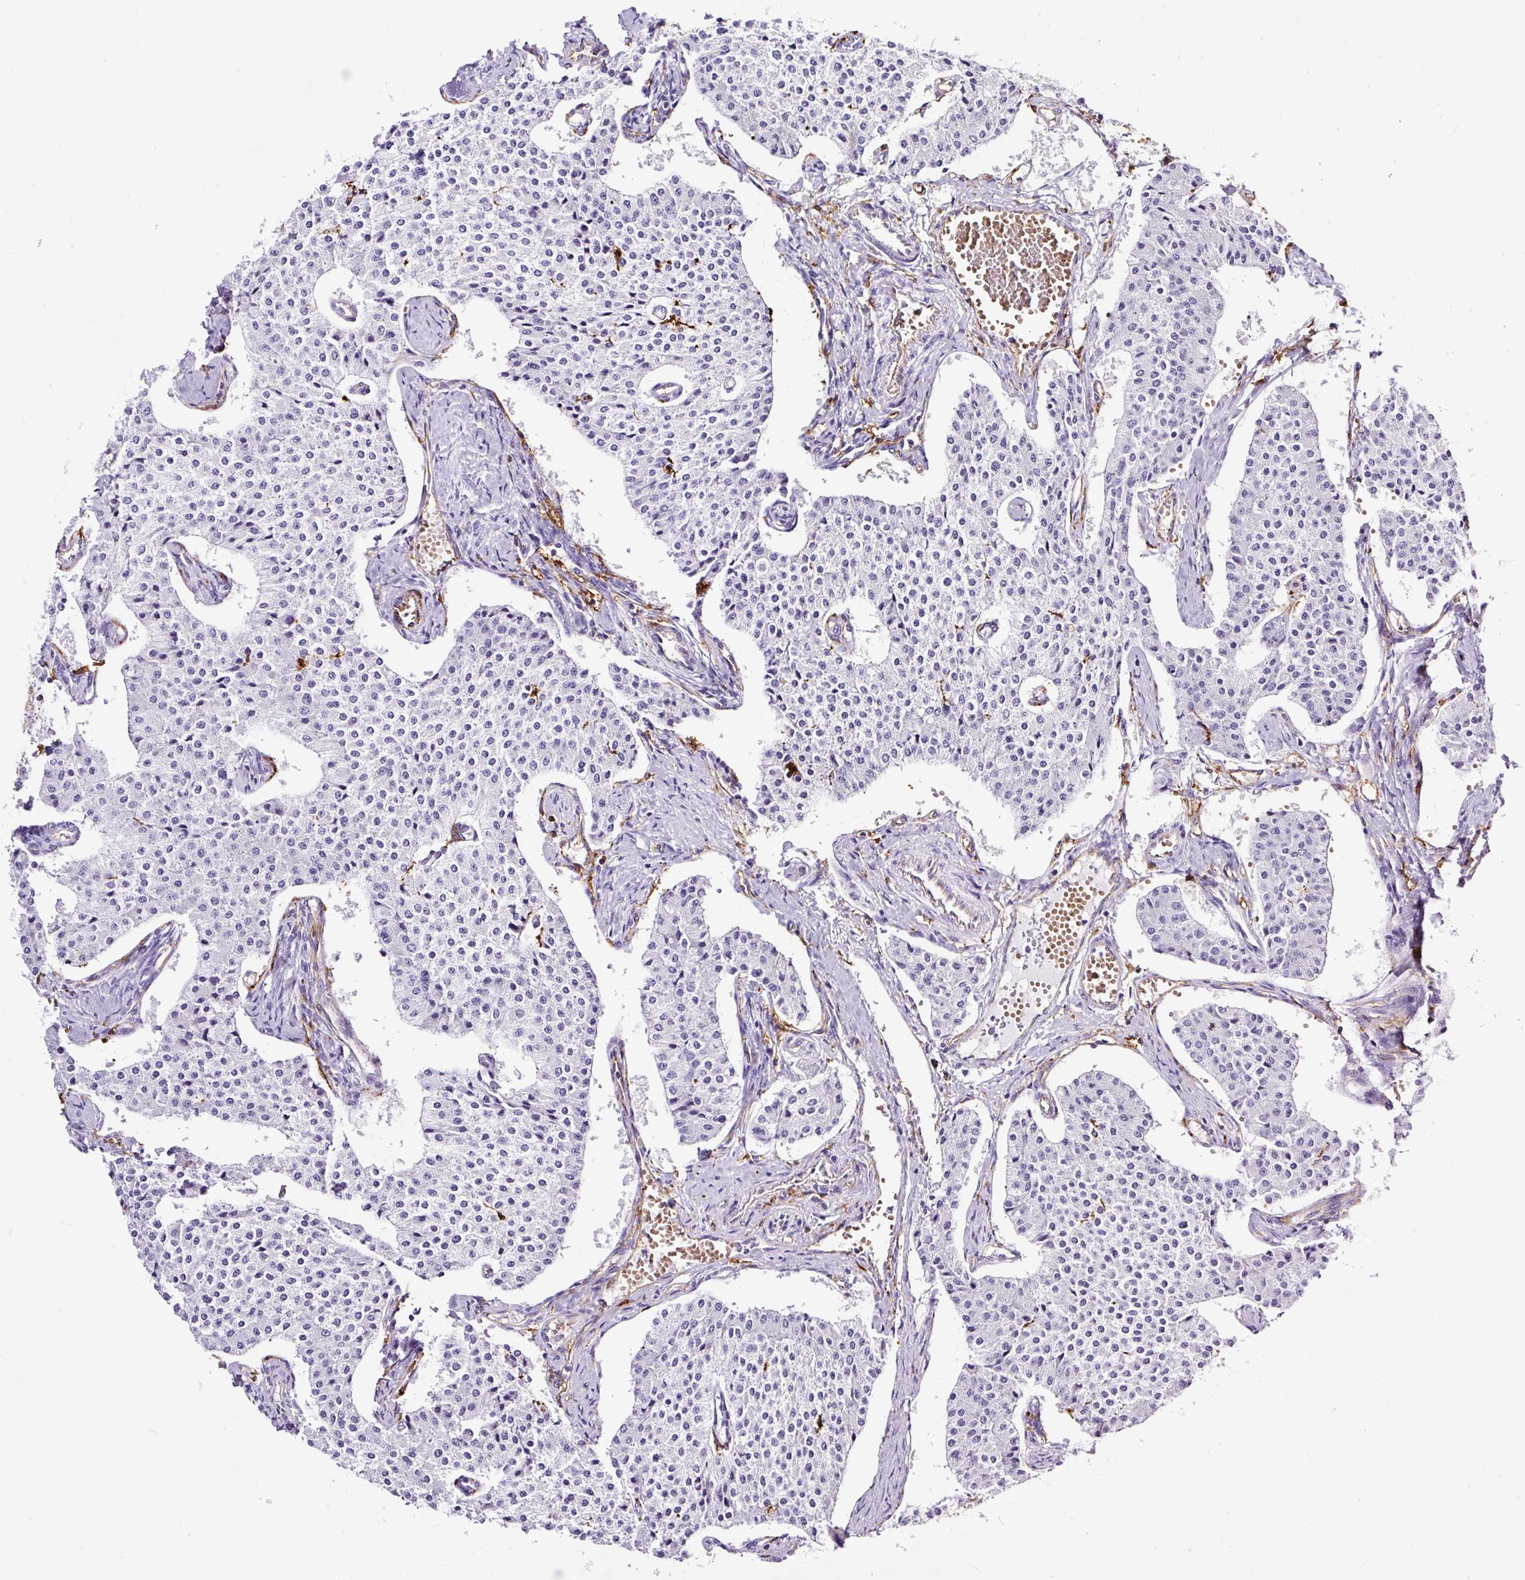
{"staining": {"intensity": "negative", "quantity": "none", "location": "none"}, "tissue": "carcinoid", "cell_type": "Tumor cells", "image_type": "cancer", "snomed": [{"axis": "morphology", "description": "Carcinoid, malignant, NOS"}, {"axis": "topography", "description": "Colon"}], "caption": "An immunohistochemistry image of carcinoid (malignant) is shown. There is no staining in tumor cells of carcinoid (malignant). (DAB (3,3'-diaminobenzidine) immunohistochemistry with hematoxylin counter stain).", "gene": "HLA-DRA", "patient": {"sex": "female", "age": 52}}